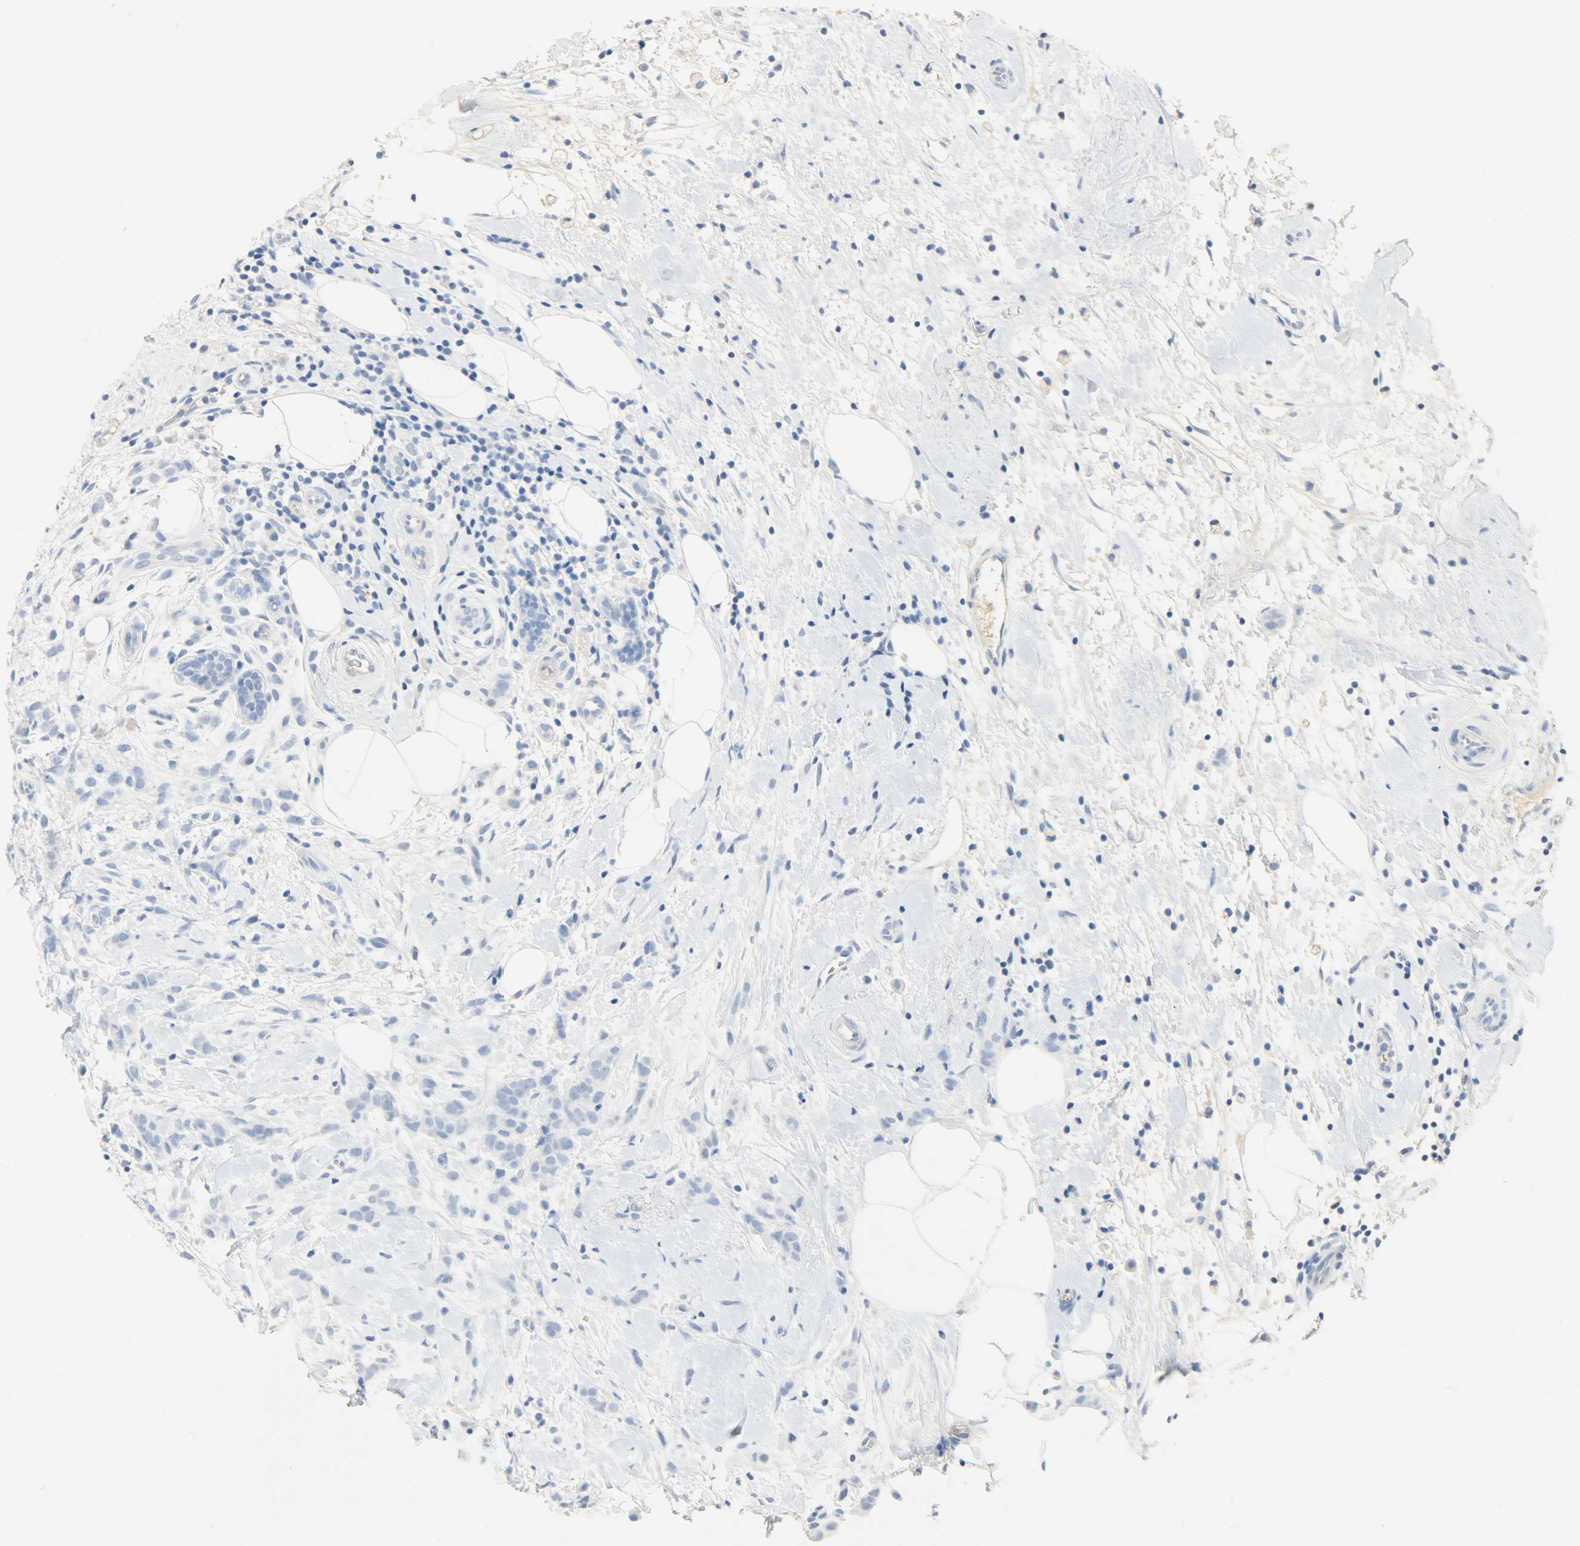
{"staining": {"intensity": "negative", "quantity": "none", "location": "none"}, "tissue": "breast cancer", "cell_type": "Tumor cells", "image_type": "cancer", "snomed": [{"axis": "morphology", "description": "Lobular carcinoma, in situ"}, {"axis": "morphology", "description": "Lobular carcinoma"}, {"axis": "topography", "description": "Breast"}], "caption": "IHC photomicrograph of neoplastic tissue: human breast lobular carcinoma in situ stained with DAB reveals no significant protein expression in tumor cells. Nuclei are stained in blue.", "gene": "CRP", "patient": {"sex": "female", "age": 41}}